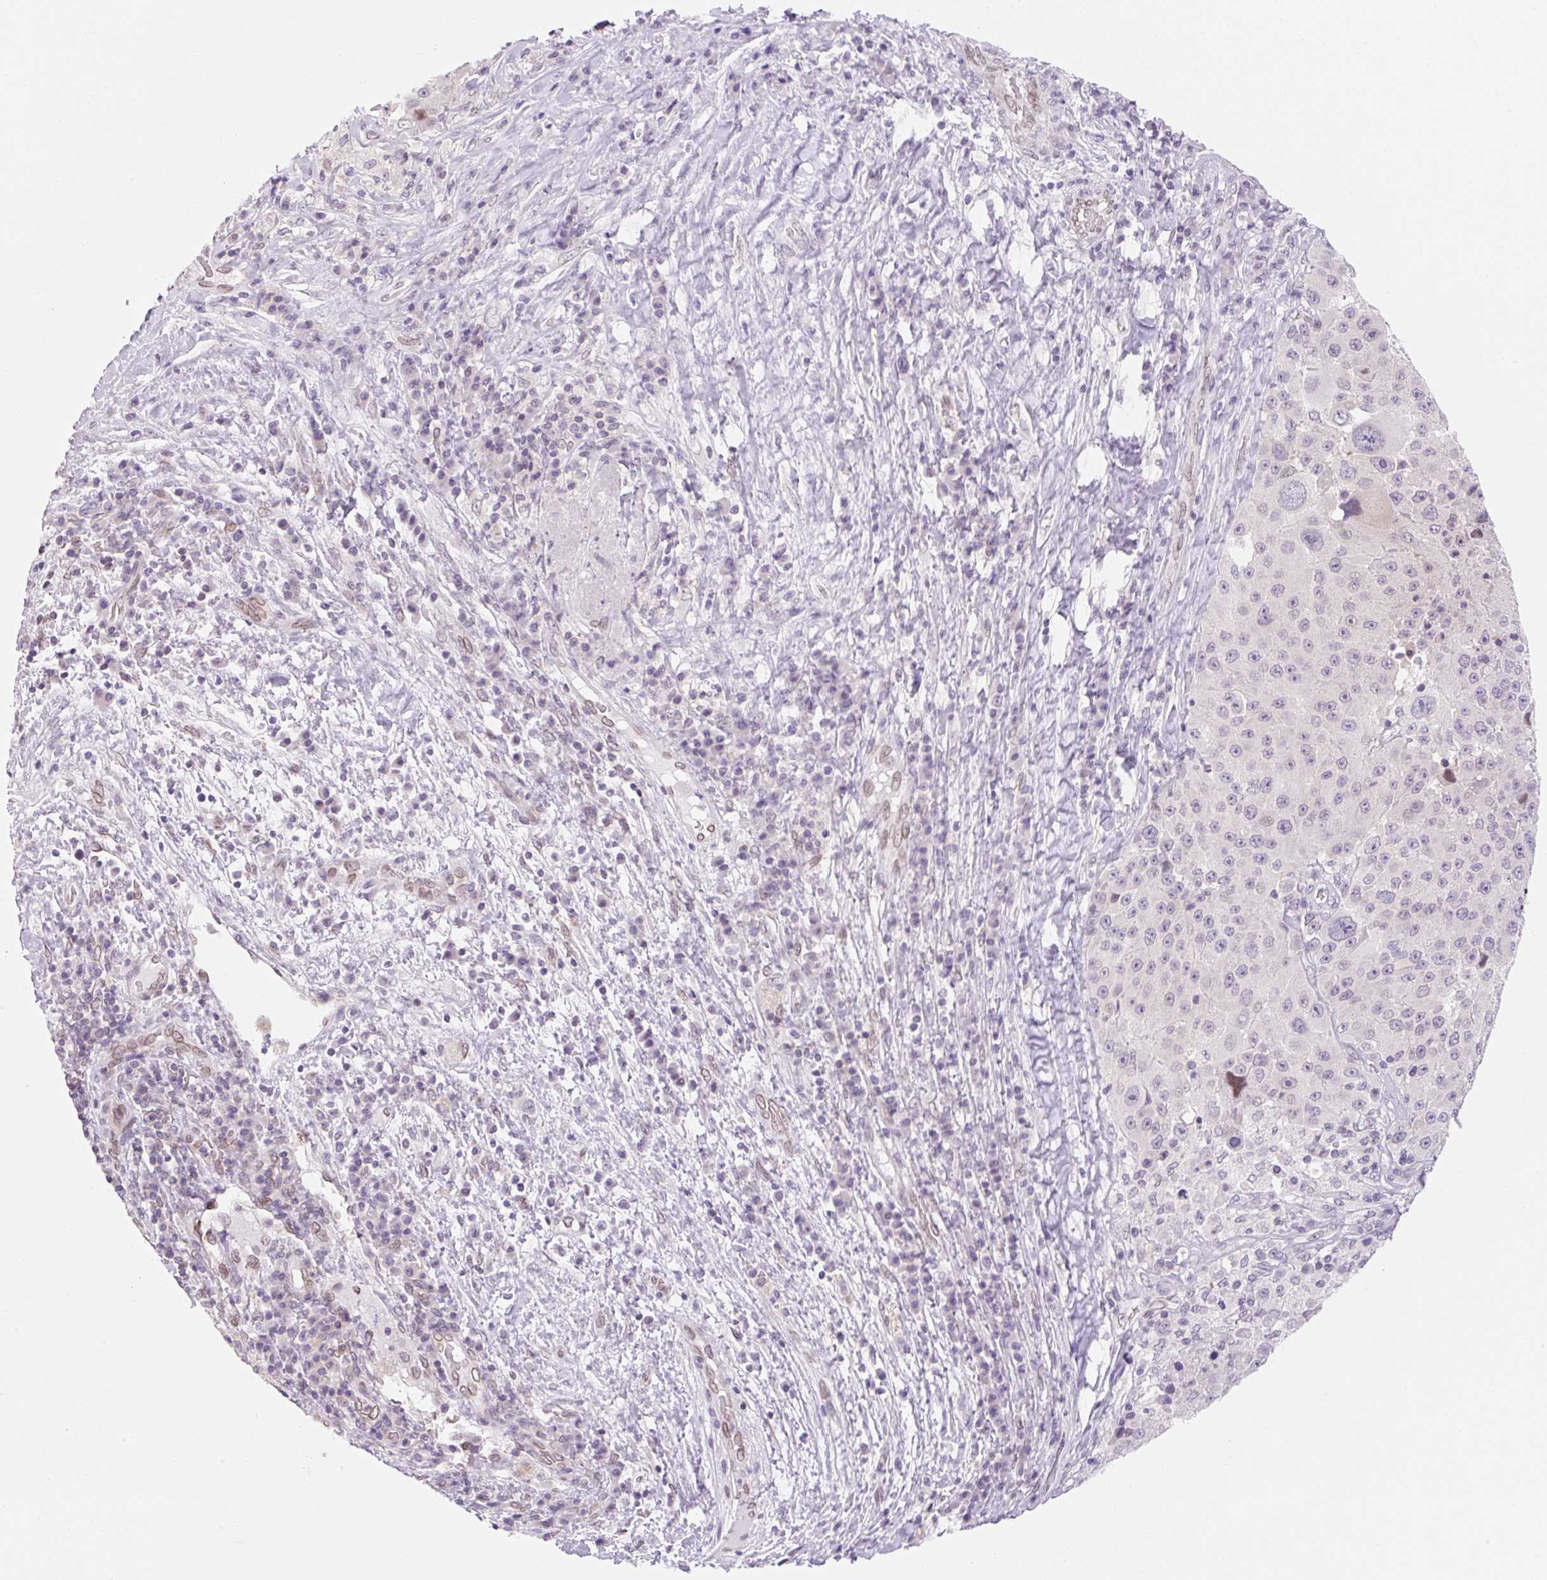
{"staining": {"intensity": "negative", "quantity": "none", "location": "none"}, "tissue": "melanoma", "cell_type": "Tumor cells", "image_type": "cancer", "snomed": [{"axis": "morphology", "description": "Malignant melanoma, Metastatic site"}, {"axis": "topography", "description": "Lymph node"}], "caption": "The image demonstrates no significant positivity in tumor cells of melanoma. (Immunohistochemistry, brightfield microscopy, high magnification).", "gene": "SYNE3", "patient": {"sex": "male", "age": 62}}